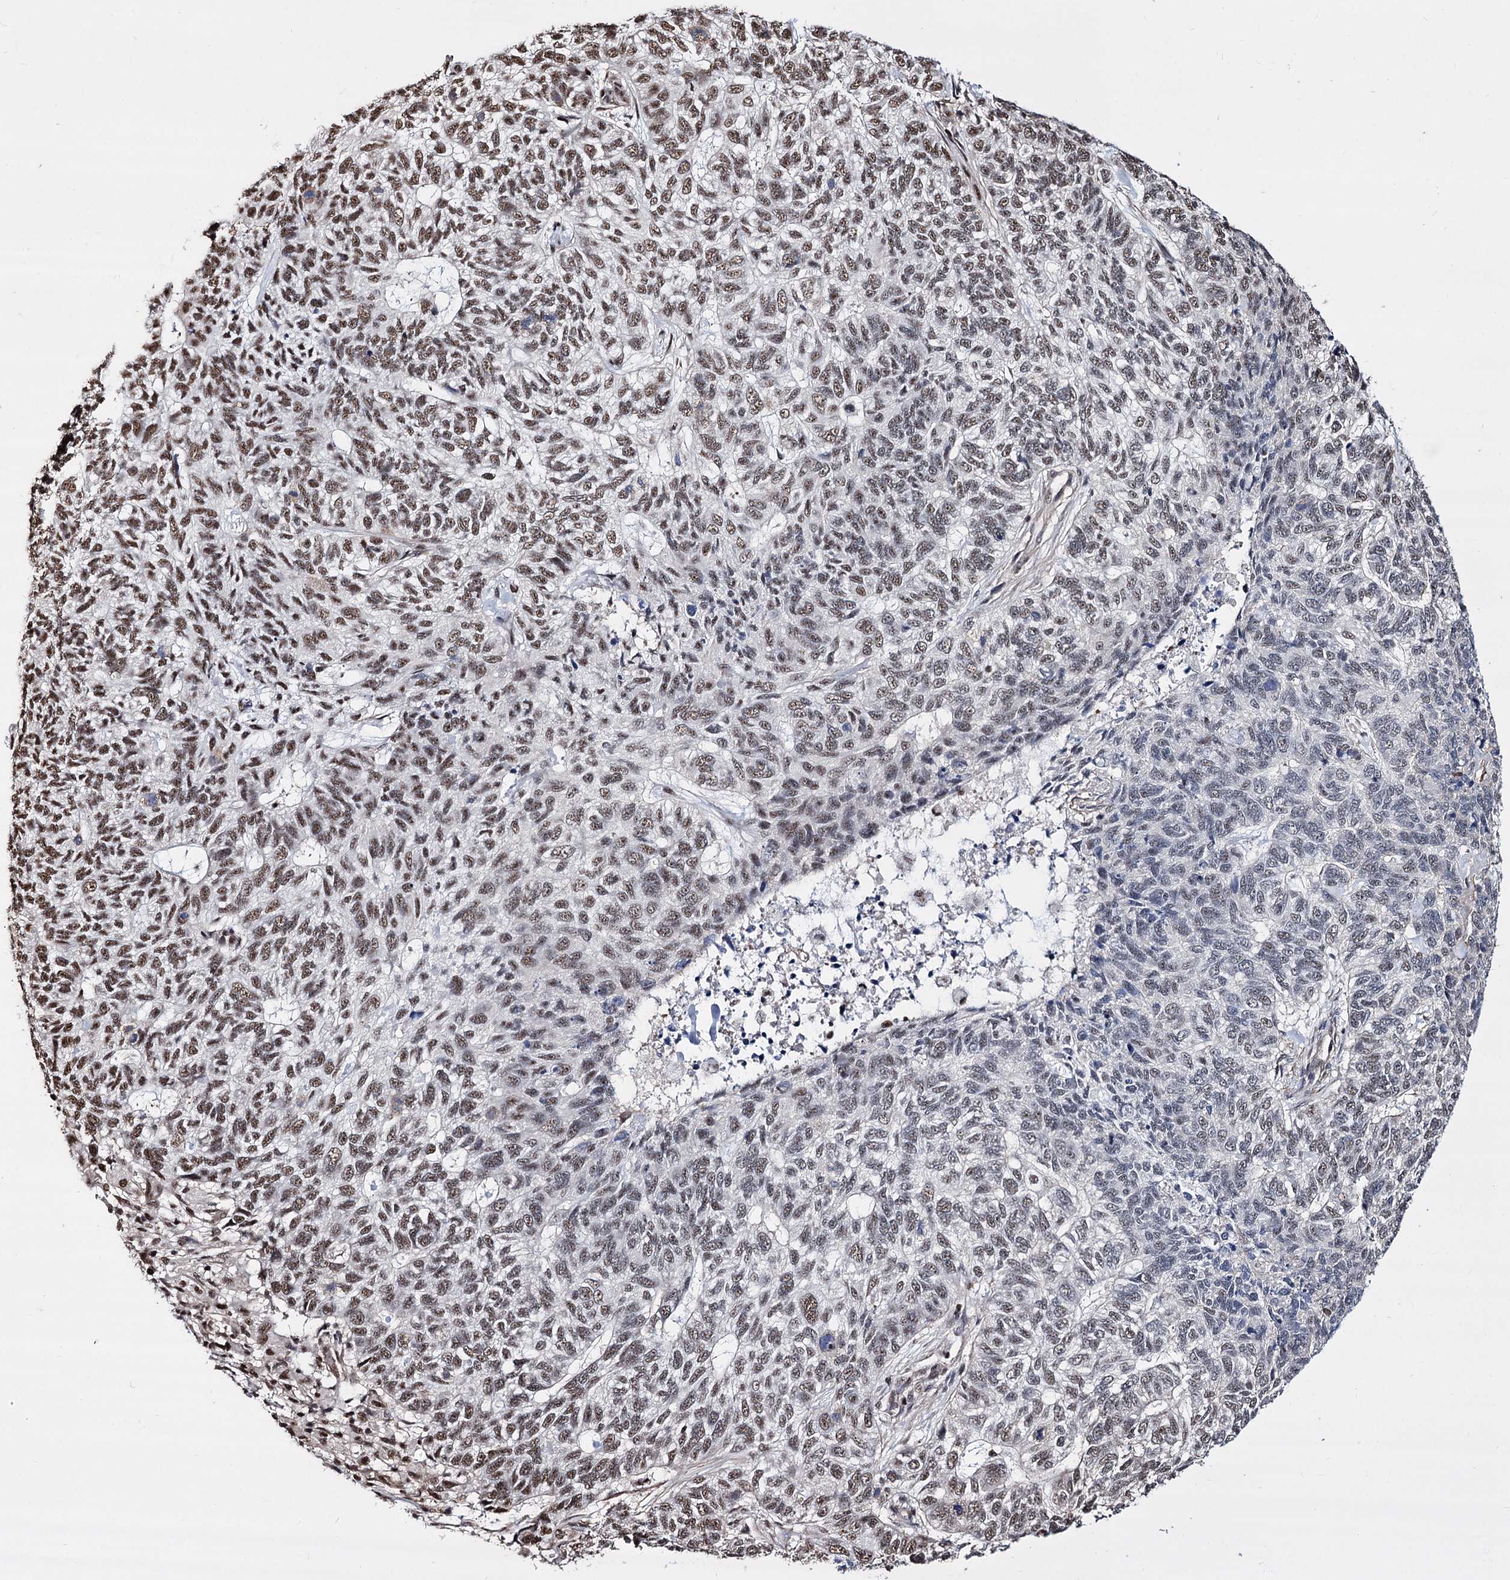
{"staining": {"intensity": "moderate", "quantity": "25%-75%", "location": "nuclear"}, "tissue": "skin cancer", "cell_type": "Tumor cells", "image_type": "cancer", "snomed": [{"axis": "morphology", "description": "Basal cell carcinoma"}, {"axis": "topography", "description": "Skin"}], "caption": "A brown stain highlights moderate nuclear staining of a protein in basal cell carcinoma (skin) tumor cells.", "gene": "CHMP7", "patient": {"sex": "female", "age": 65}}